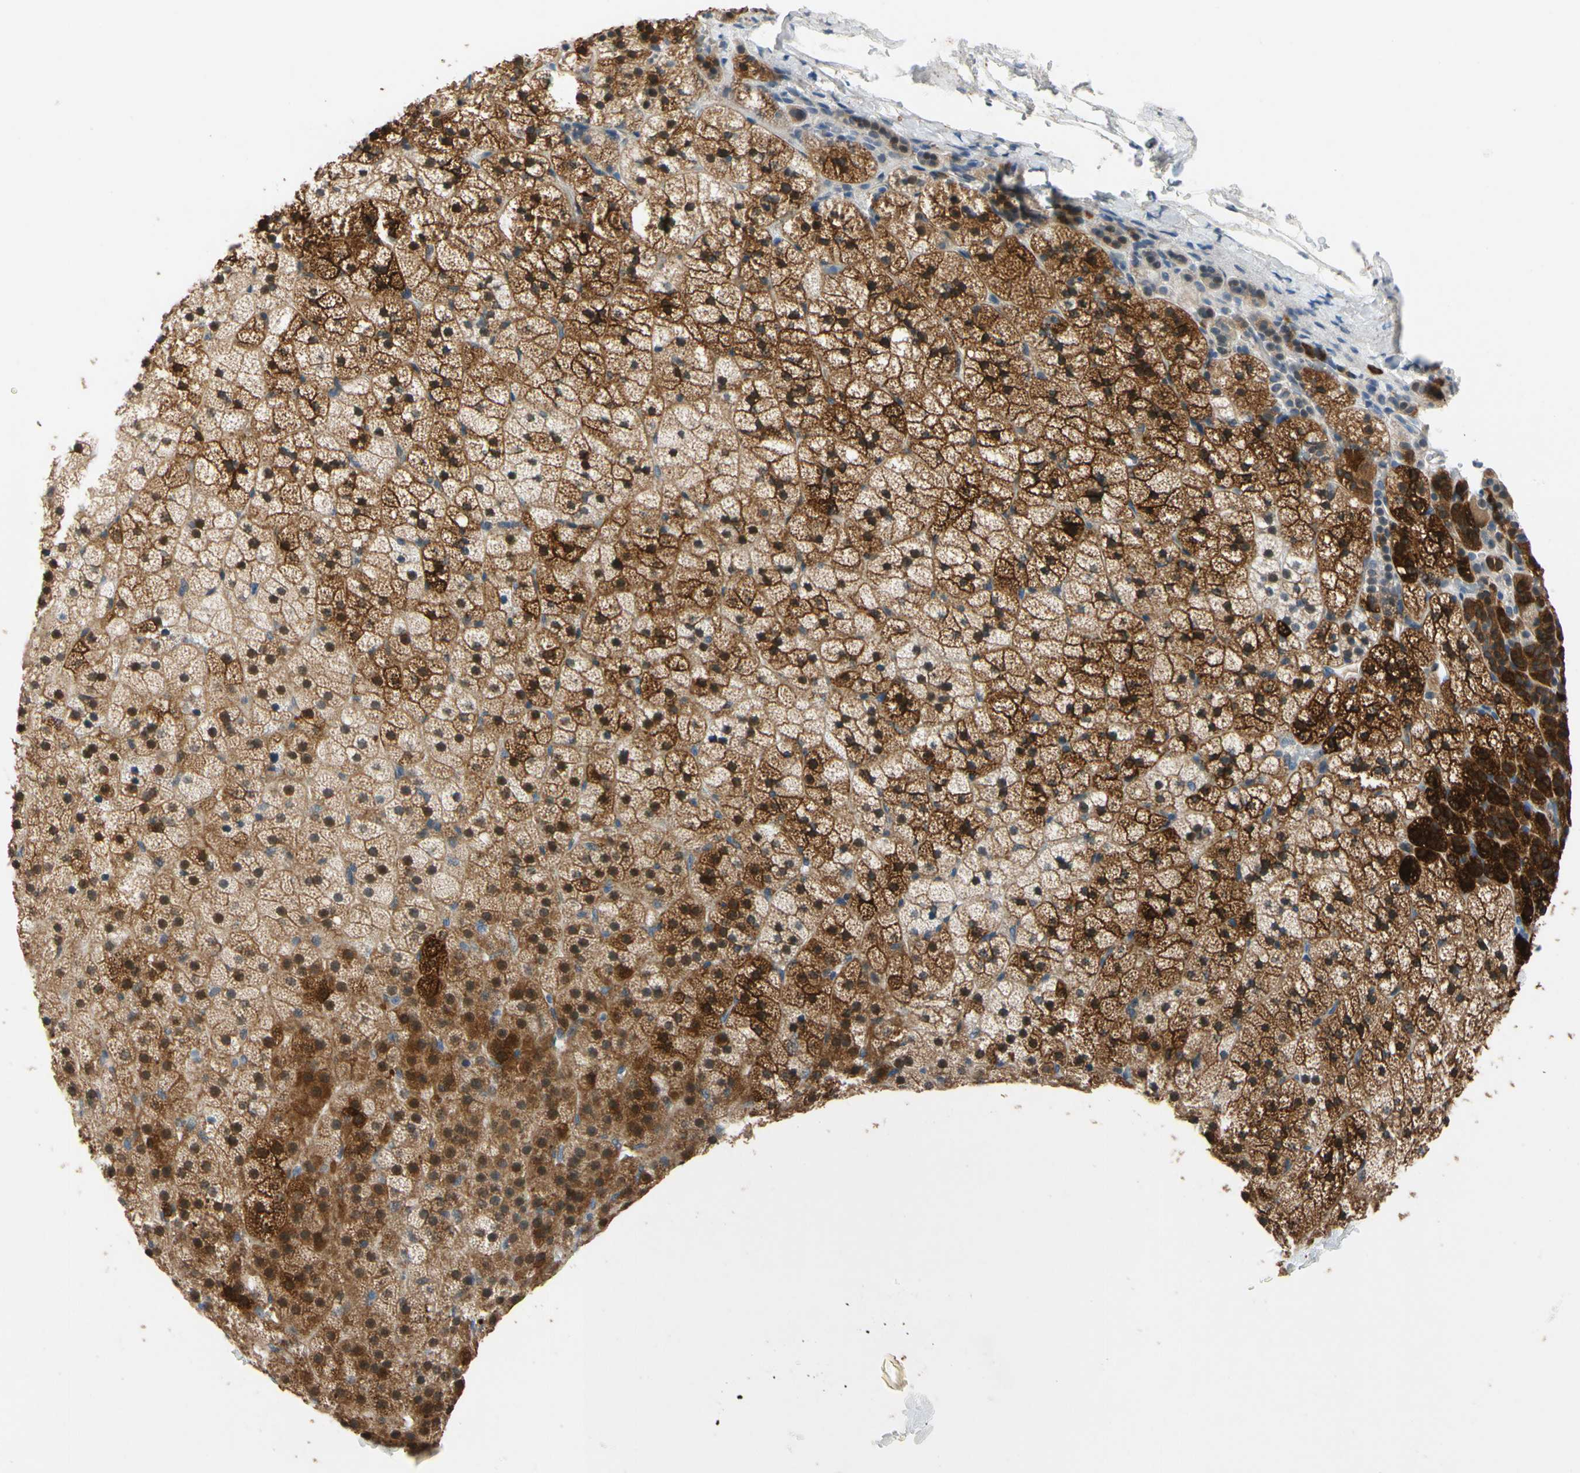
{"staining": {"intensity": "strong", "quantity": ">75%", "location": "cytoplasmic/membranous"}, "tissue": "adrenal gland", "cell_type": "Glandular cells", "image_type": "normal", "snomed": [{"axis": "morphology", "description": "Normal tissue, NOS"}, {"axis": "topography", "description": "Adrenal gland"}], "caption": "Protein analysis of normal adrenal gland shows strong cytoplasmic/membranous staining in about >75% of glandular cells.", "gene": "SLC27A6", "patient": {"sex": "male", "age": 35}}